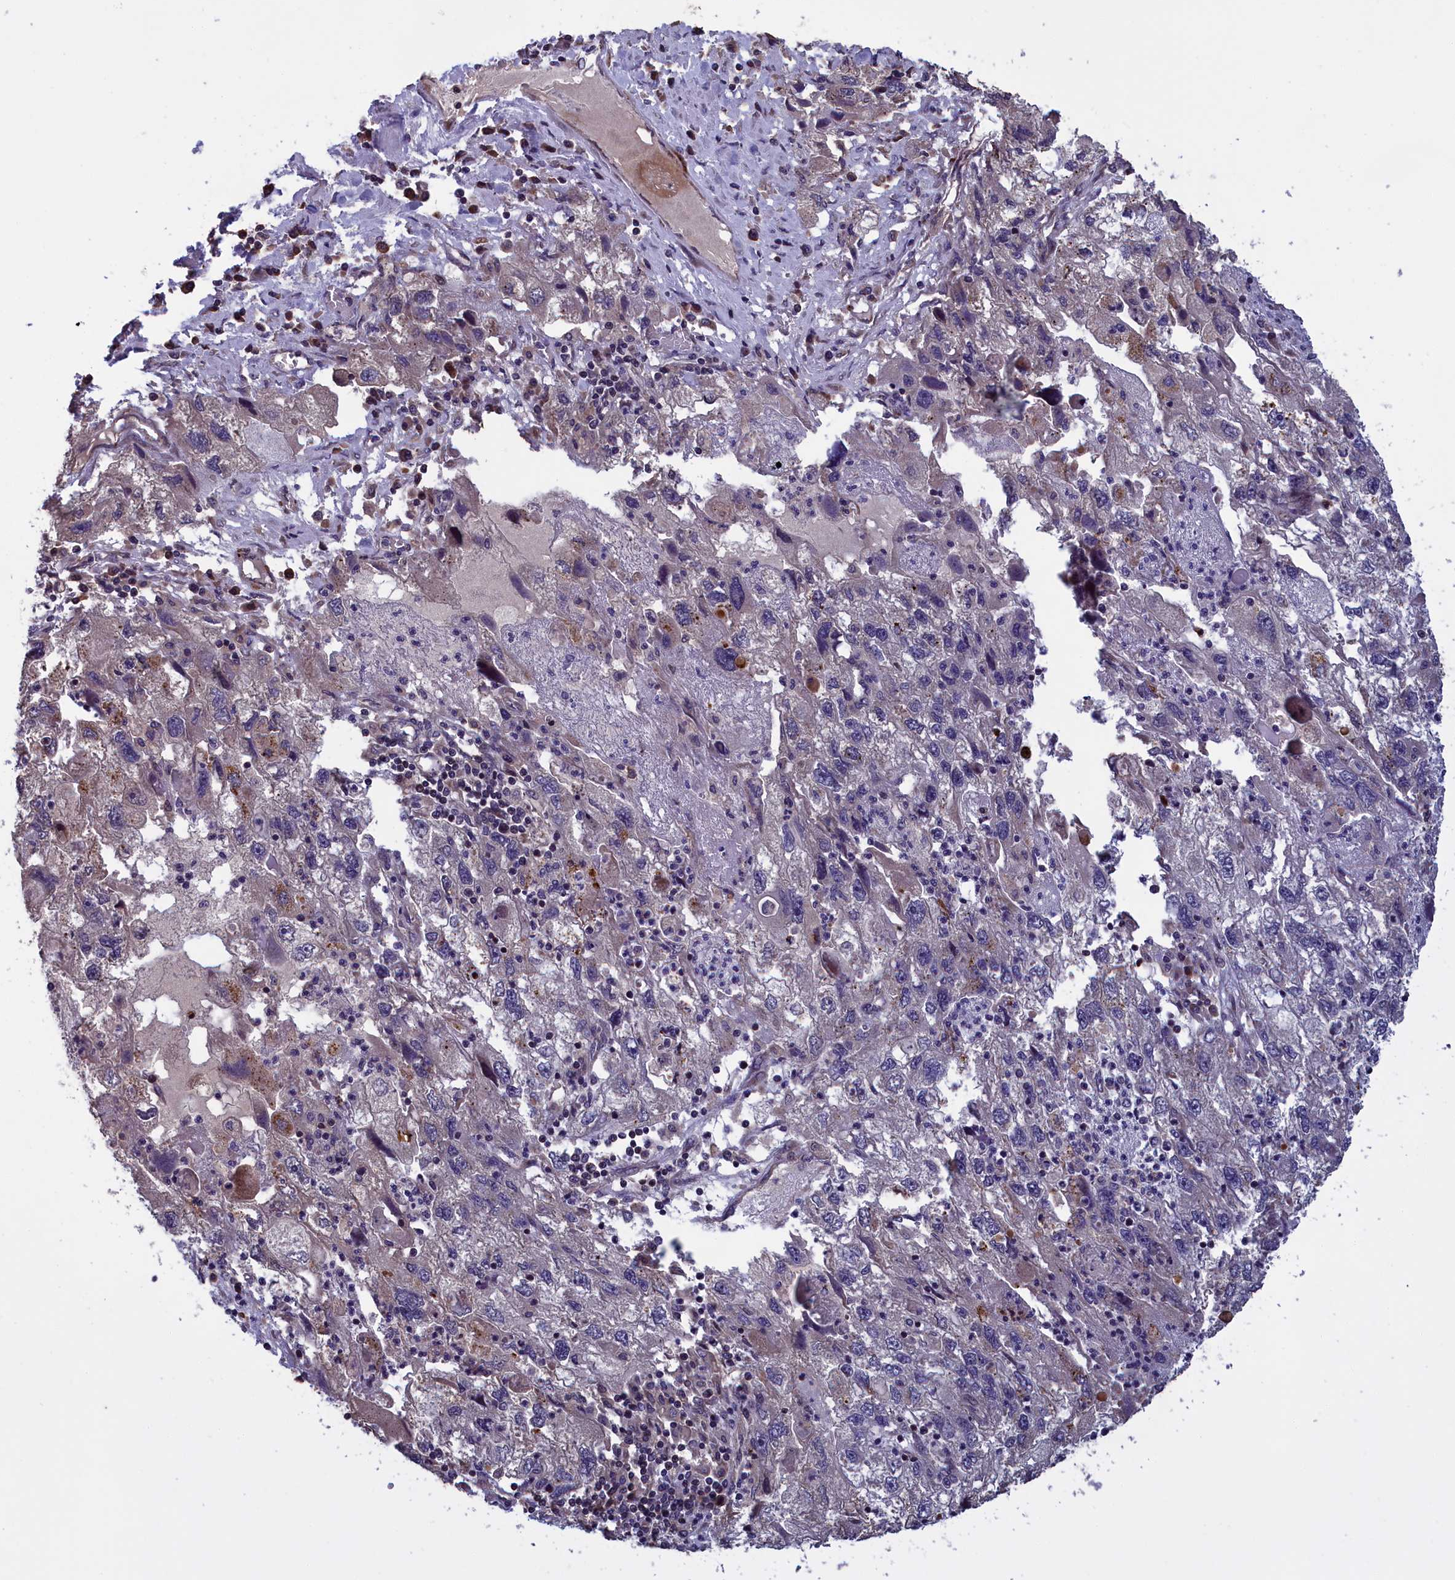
{"staining": {"intensity": "negative", "quantity": "none", "location": "none"}, "tissue": "endometrial cancer", "cell_type": "Tumor cells", "image_type": "cancer", "snomed": [{"axis": "morphology", "description": "Adenocarcinoma, NOS"}, {"axis": "topography", "description": "Endometrium"}], "caption": "Tumor cells are negative for protein expression in human adenocarcinoma (endometrial).", "gene": "DENND1B", "patient": {"sex": "female", "age": 49}}